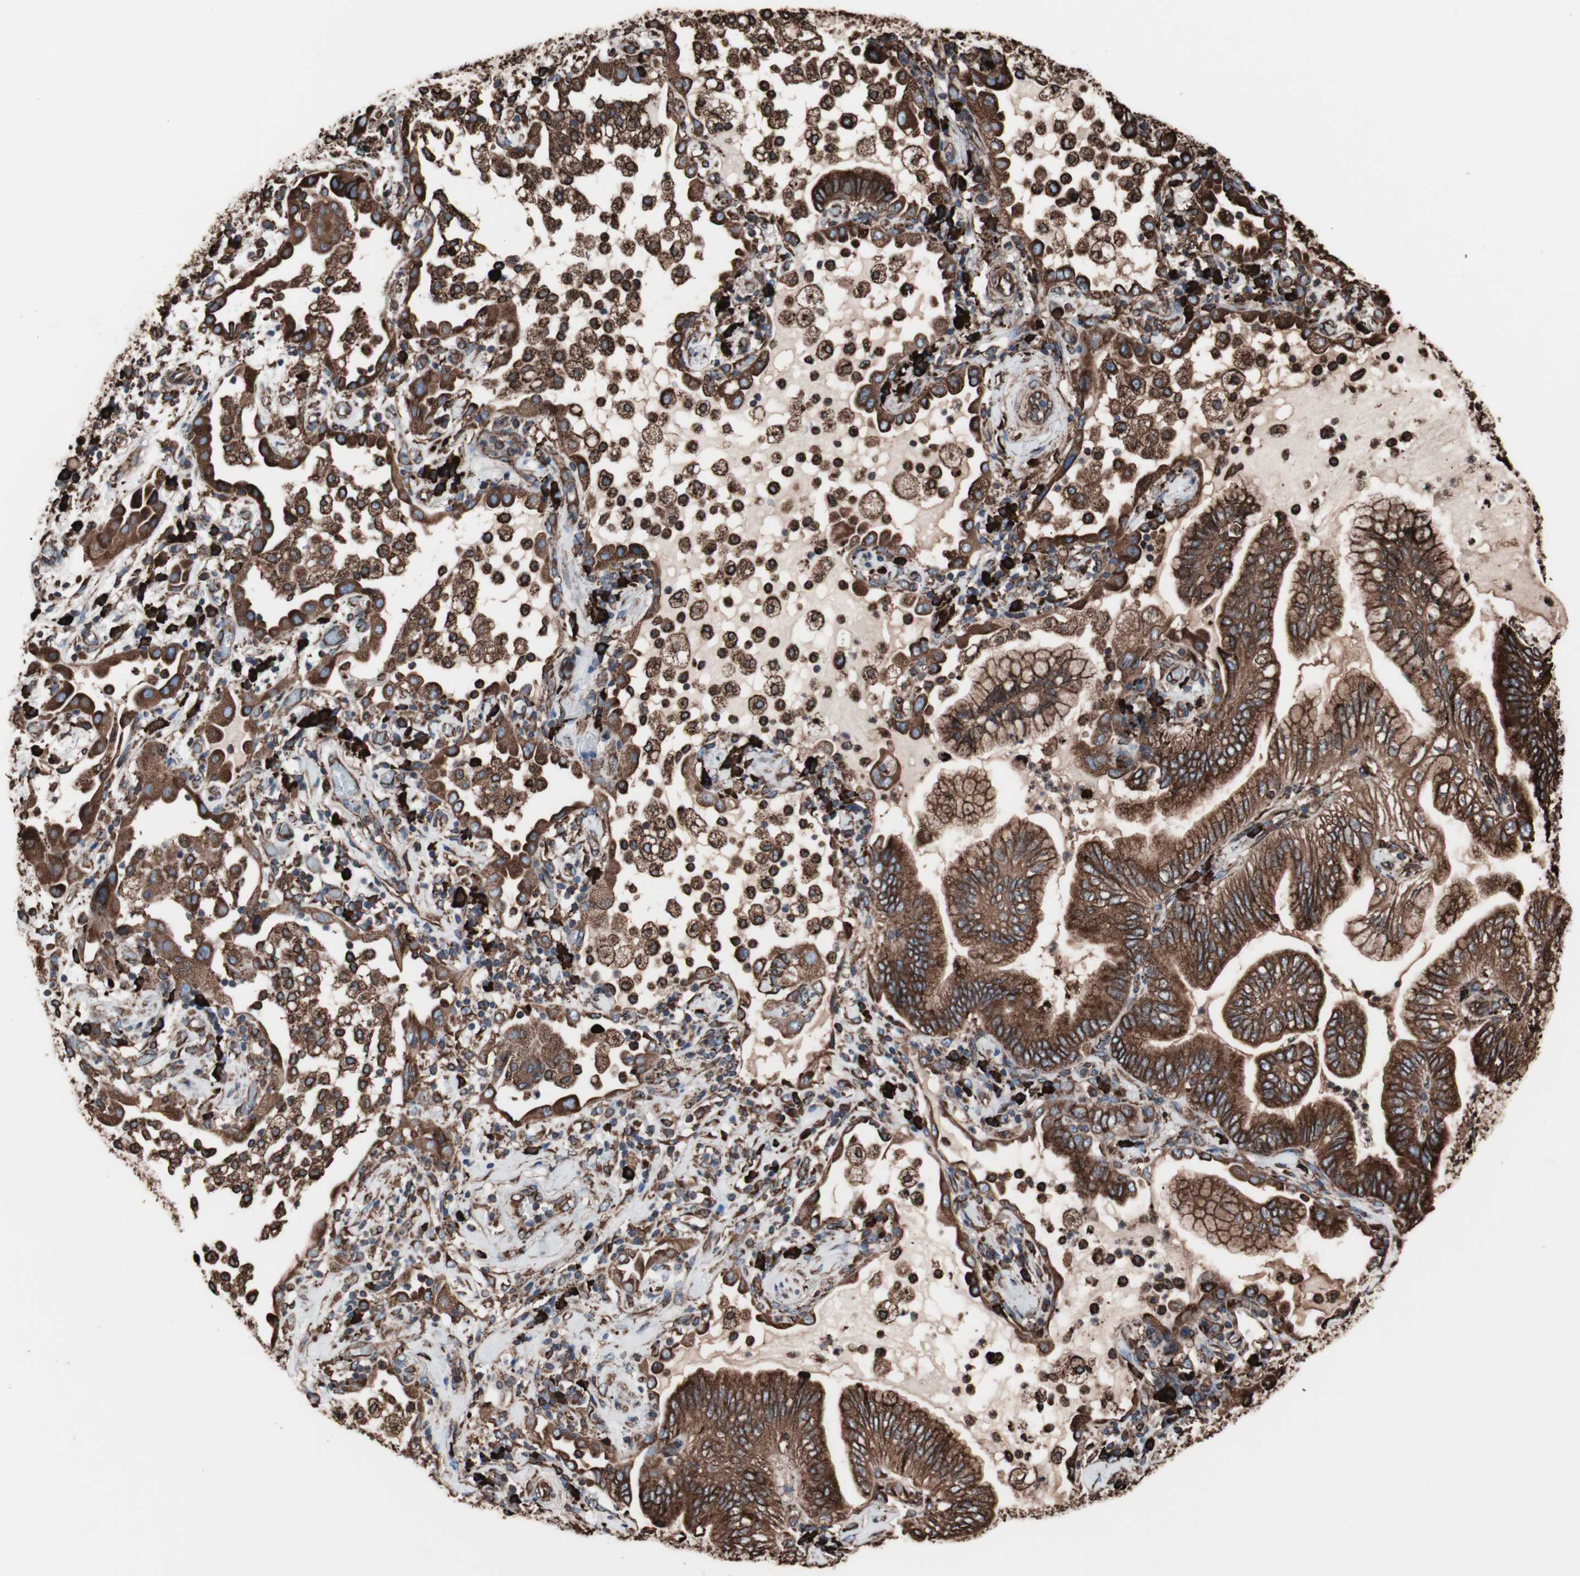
{"staining": {"intensity": "strong", "quantity": ">75%", "location": "cytoplasmic/membranous"}, "tissue": "lung cancer", "cell_type": "Tumor cells", "image_type": "cancer", "snomed": [{"axis": "morphology", "description": "Normal tissue, NOS"}, {"axis": "morphology", "description": "Adenocarcinoma, NOS"}, {"axis": "topography", "description": "Bronchus"}, {"axis": "topography", "description": "Lung"}], "caption": "There is high levels of strong cytoplasmic/membranous positivity in tumor cells of adenocarcinoma (lung), as demonstrated by immunohistochemical staining (brown color).", "gene": "HSP90B1", "patient": {"sex": "female", "age": 70}}